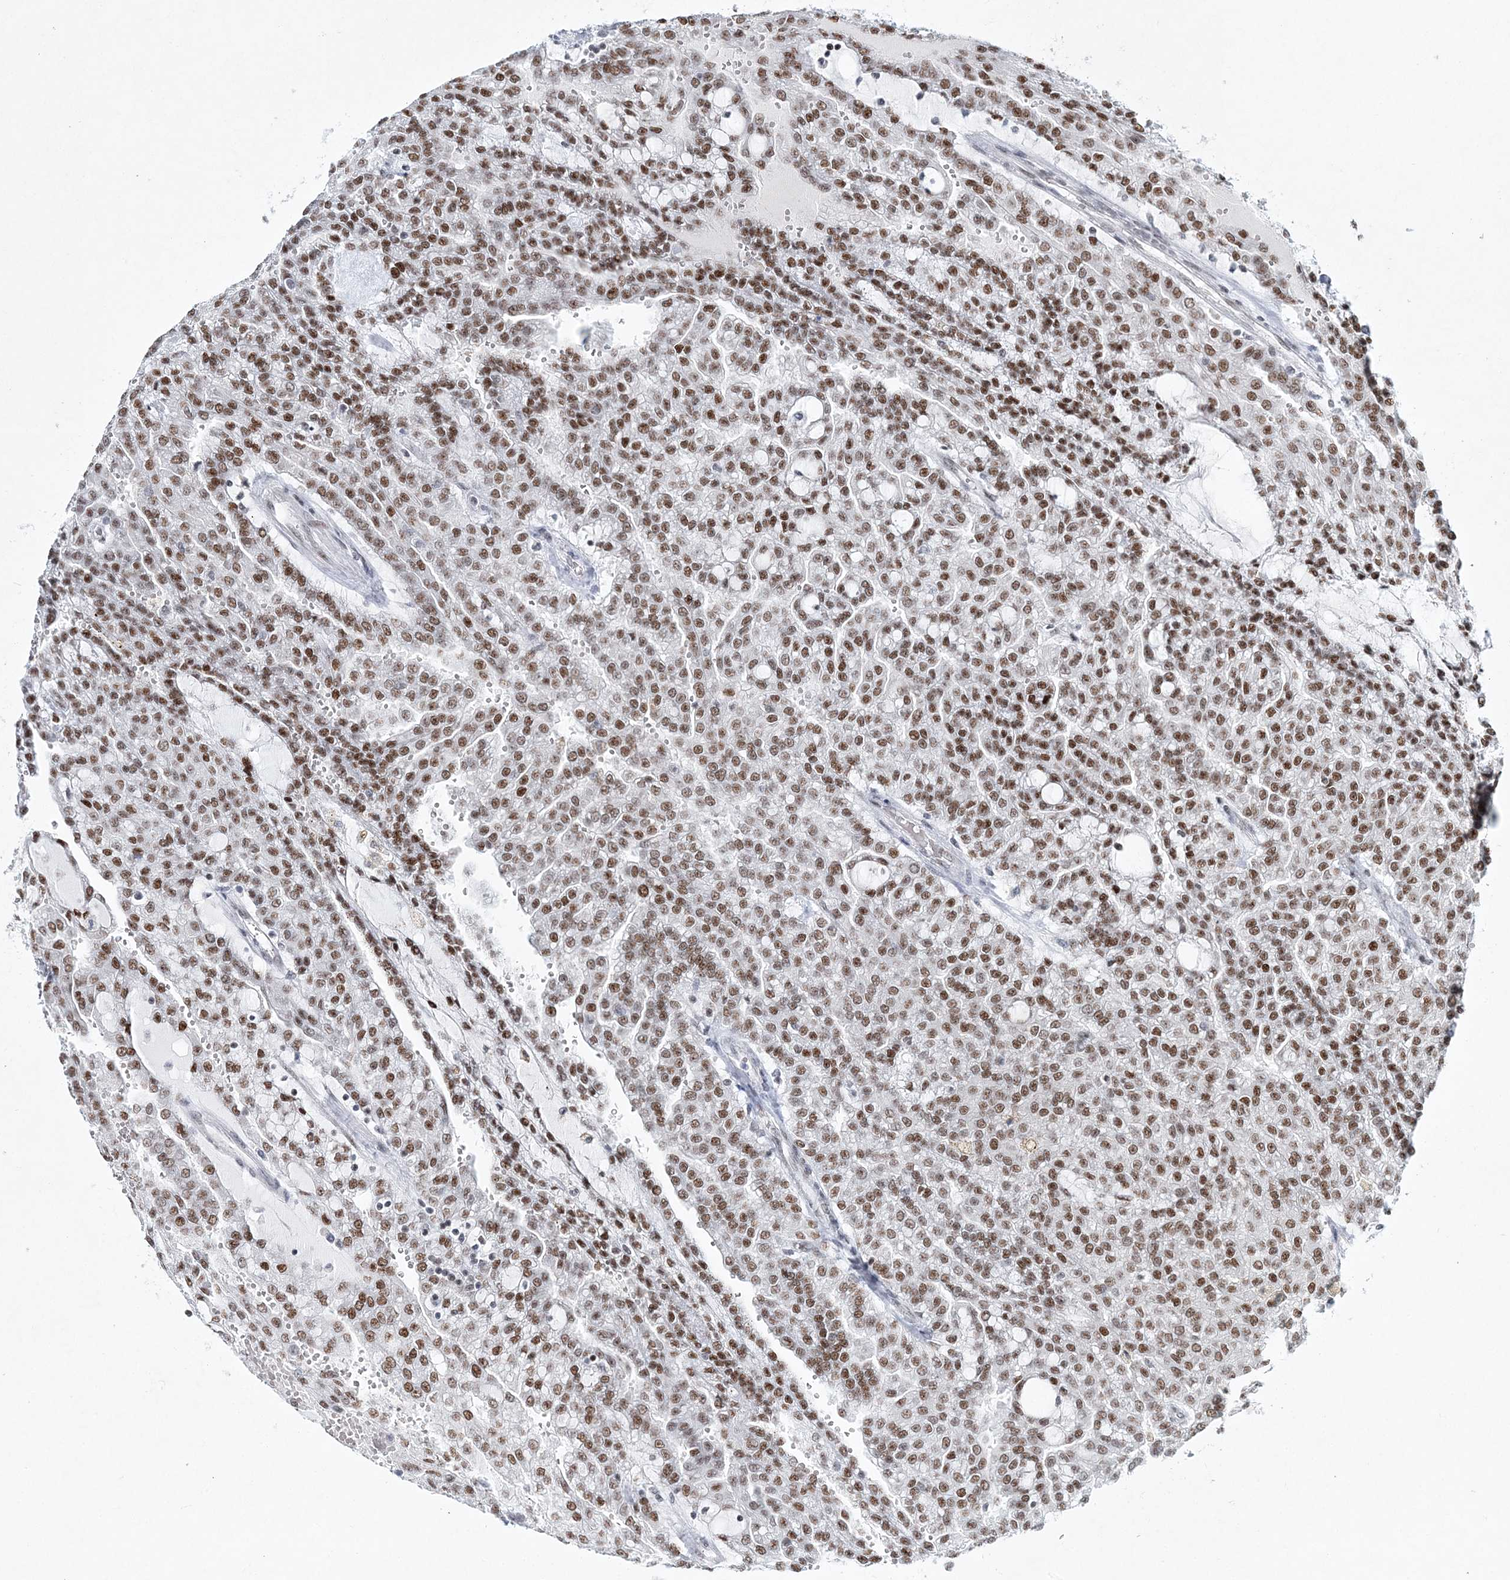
{"staining": {"intensity": "moderate", "quantity": ">75%", "location": "nuclear"}, "tissue": "renal cancer", "cell_type": "Tumor cells", "image_type": "cancer", "snomed": [{"axis": "morphology", "description": "Adenocarcinoma, NOS"}, {"axis": "topography", "description": "Kidney"}], "caption": "Protein expression by IHC reveals moderate nuclear expression in approximately >75% of tumor cells in renal cancer.", "gene": "LRRFIP2", "patient": {"sex": "male", "age": 63}}